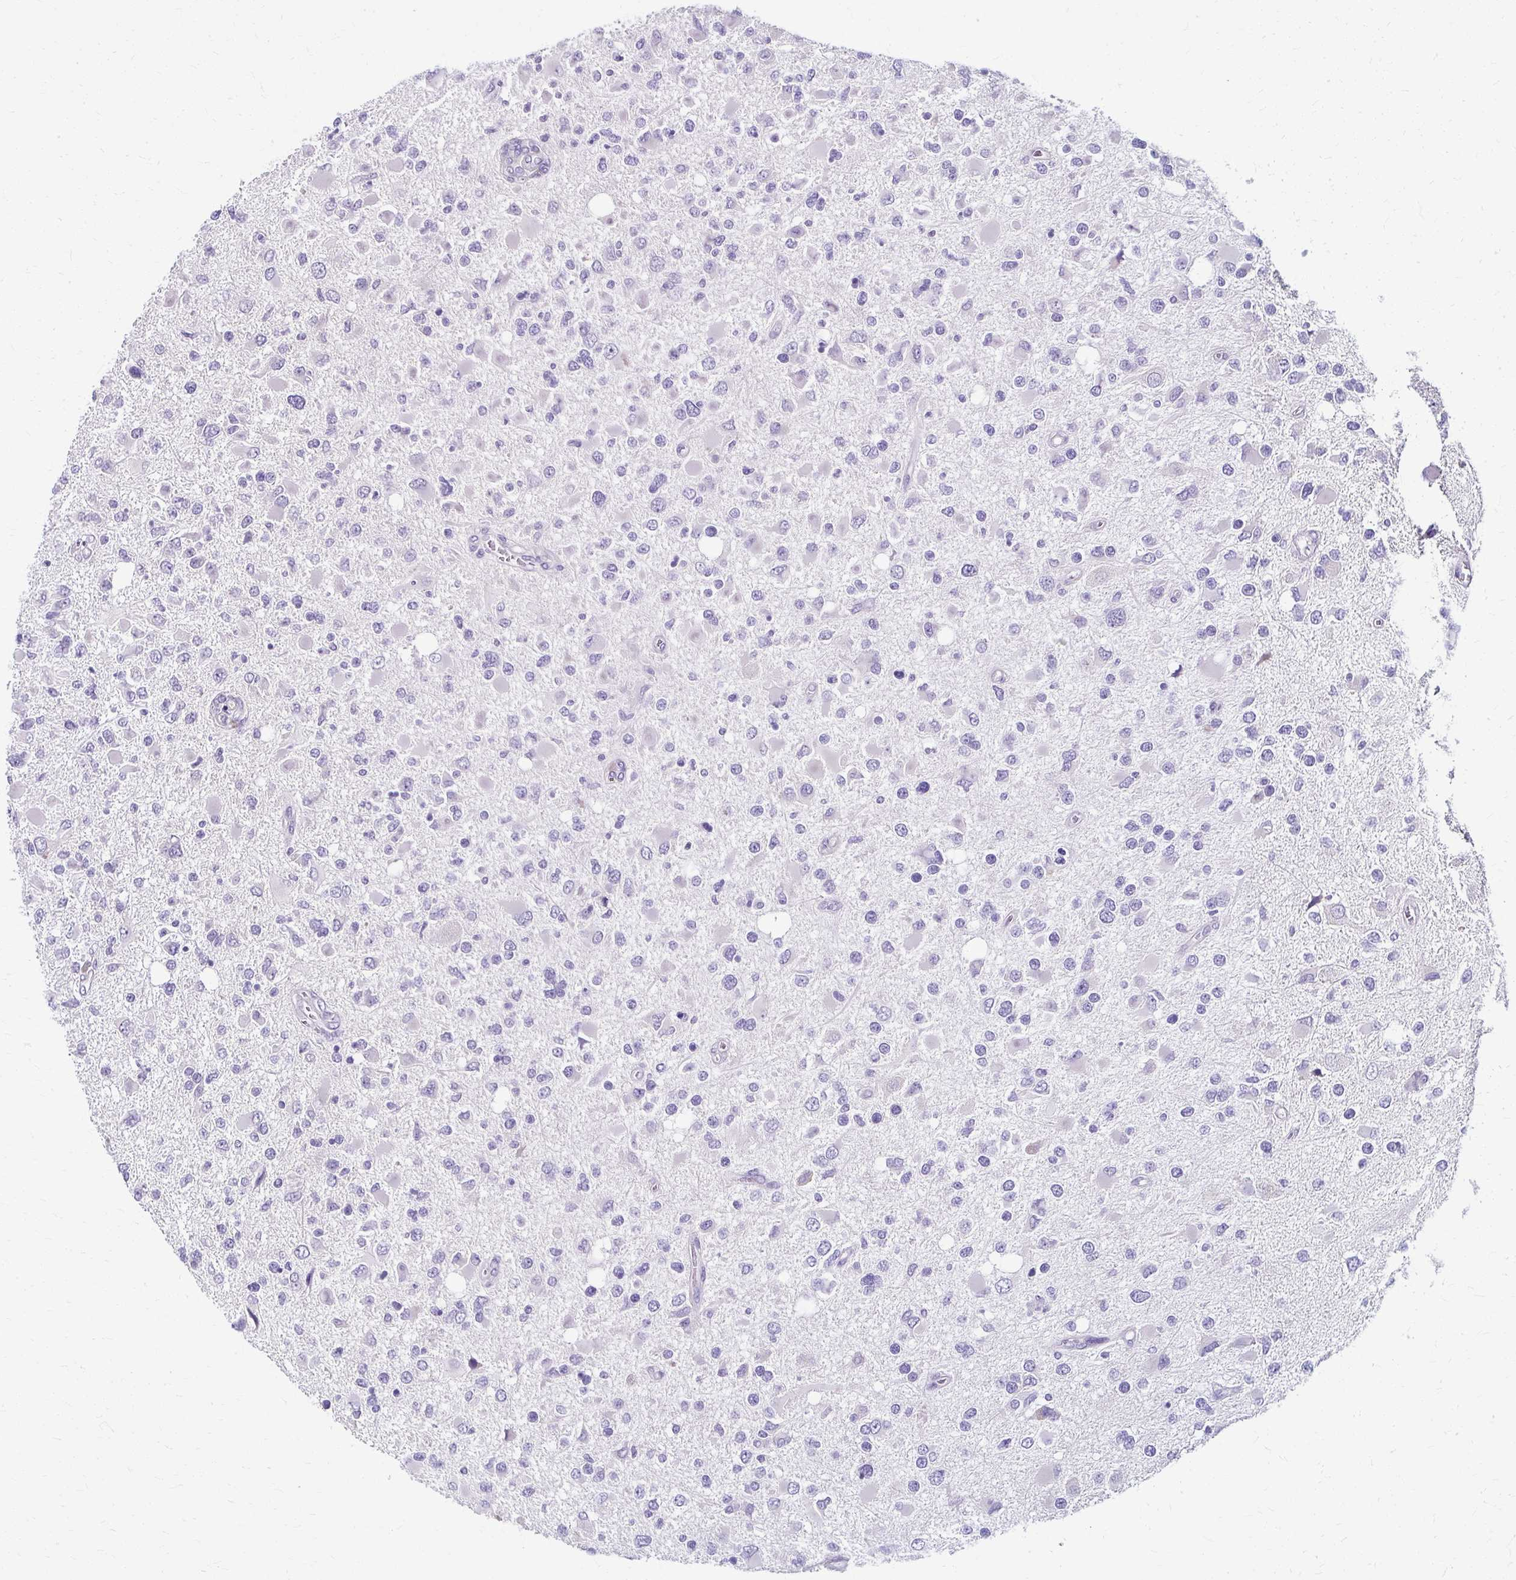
{"staining": {"intensity": "negative", "quantity": "none", "location": "none"}, "tissue": "glioma", "cell_type": "Tumor cells", "image_type": "cancer", "snomed": [{"axis": "morphology", "description": "Glioma, malignant, High grade"}, {"axis": "topography", "description": "Brain"}], "caption": "IHC micrograph of neoplastic tissue: malignant high-grade glioma stained with DAB (3,3'-diaminobenzidine) reveals no significant protein expression in tumor cells. (IHC, brightfield microscopy, high magnification).", "gene": "ZNF555", "patient": {"sex": "male", "age": 53}}